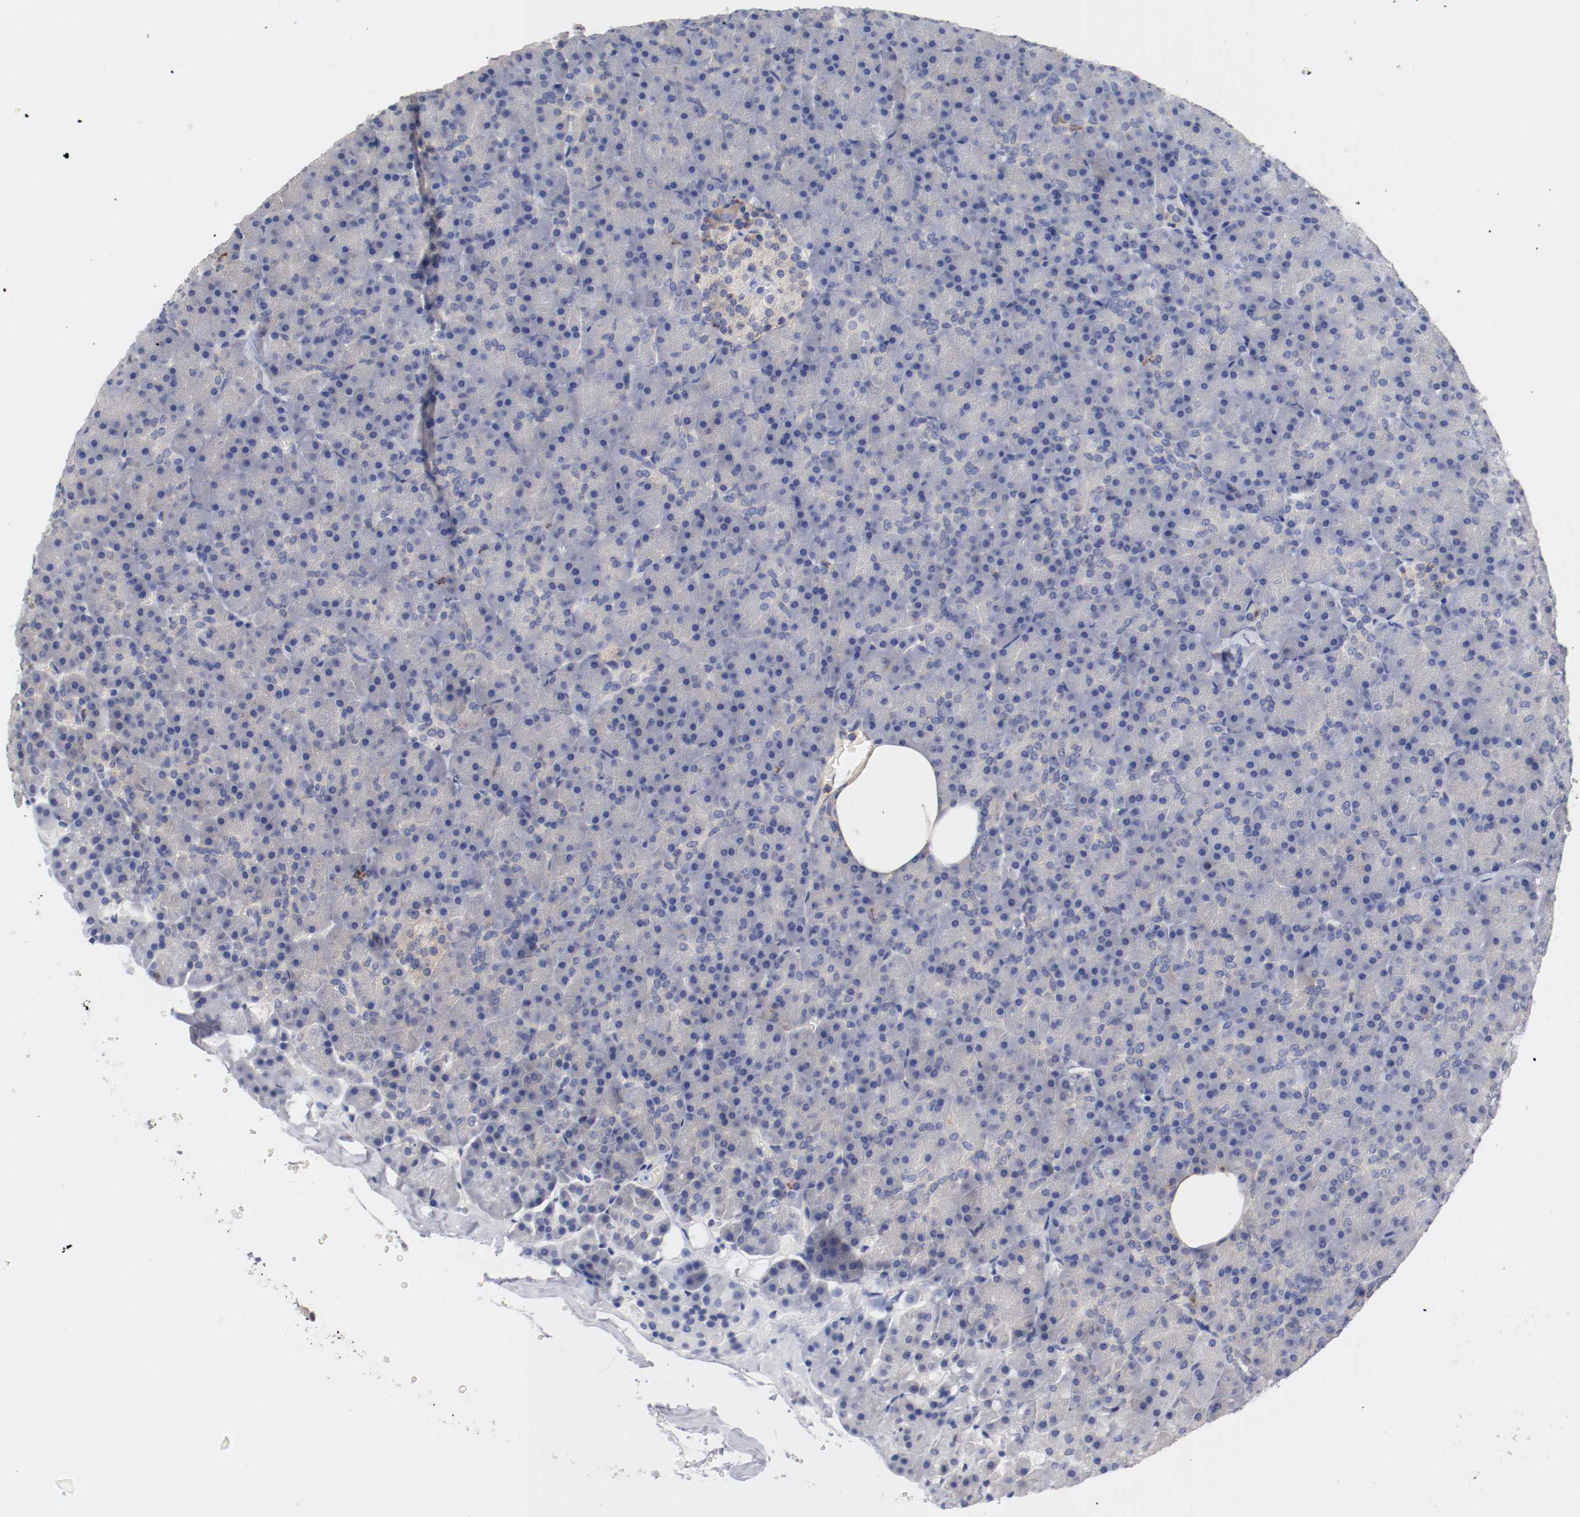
{"staining": {"intensity": "negative", "quantity": "none", "location": "none"}, "tissue": "pancreas", "cell_type": "Exocrine glandular cells", "image_type": "normal", "snomed": [{"axis": "morphology", "description": "Normal tissue, NOS"}, {"axis": "topography", "description": "Pancreas"}], "caption": "Immunohistochemical staining of unremarkable human pancreas reveals no significant expression in exocrine glandular cells. Nuclei are stained in blue.", "gene": "SEMA5A", "patient": {"sex": "female", "age": 35}}